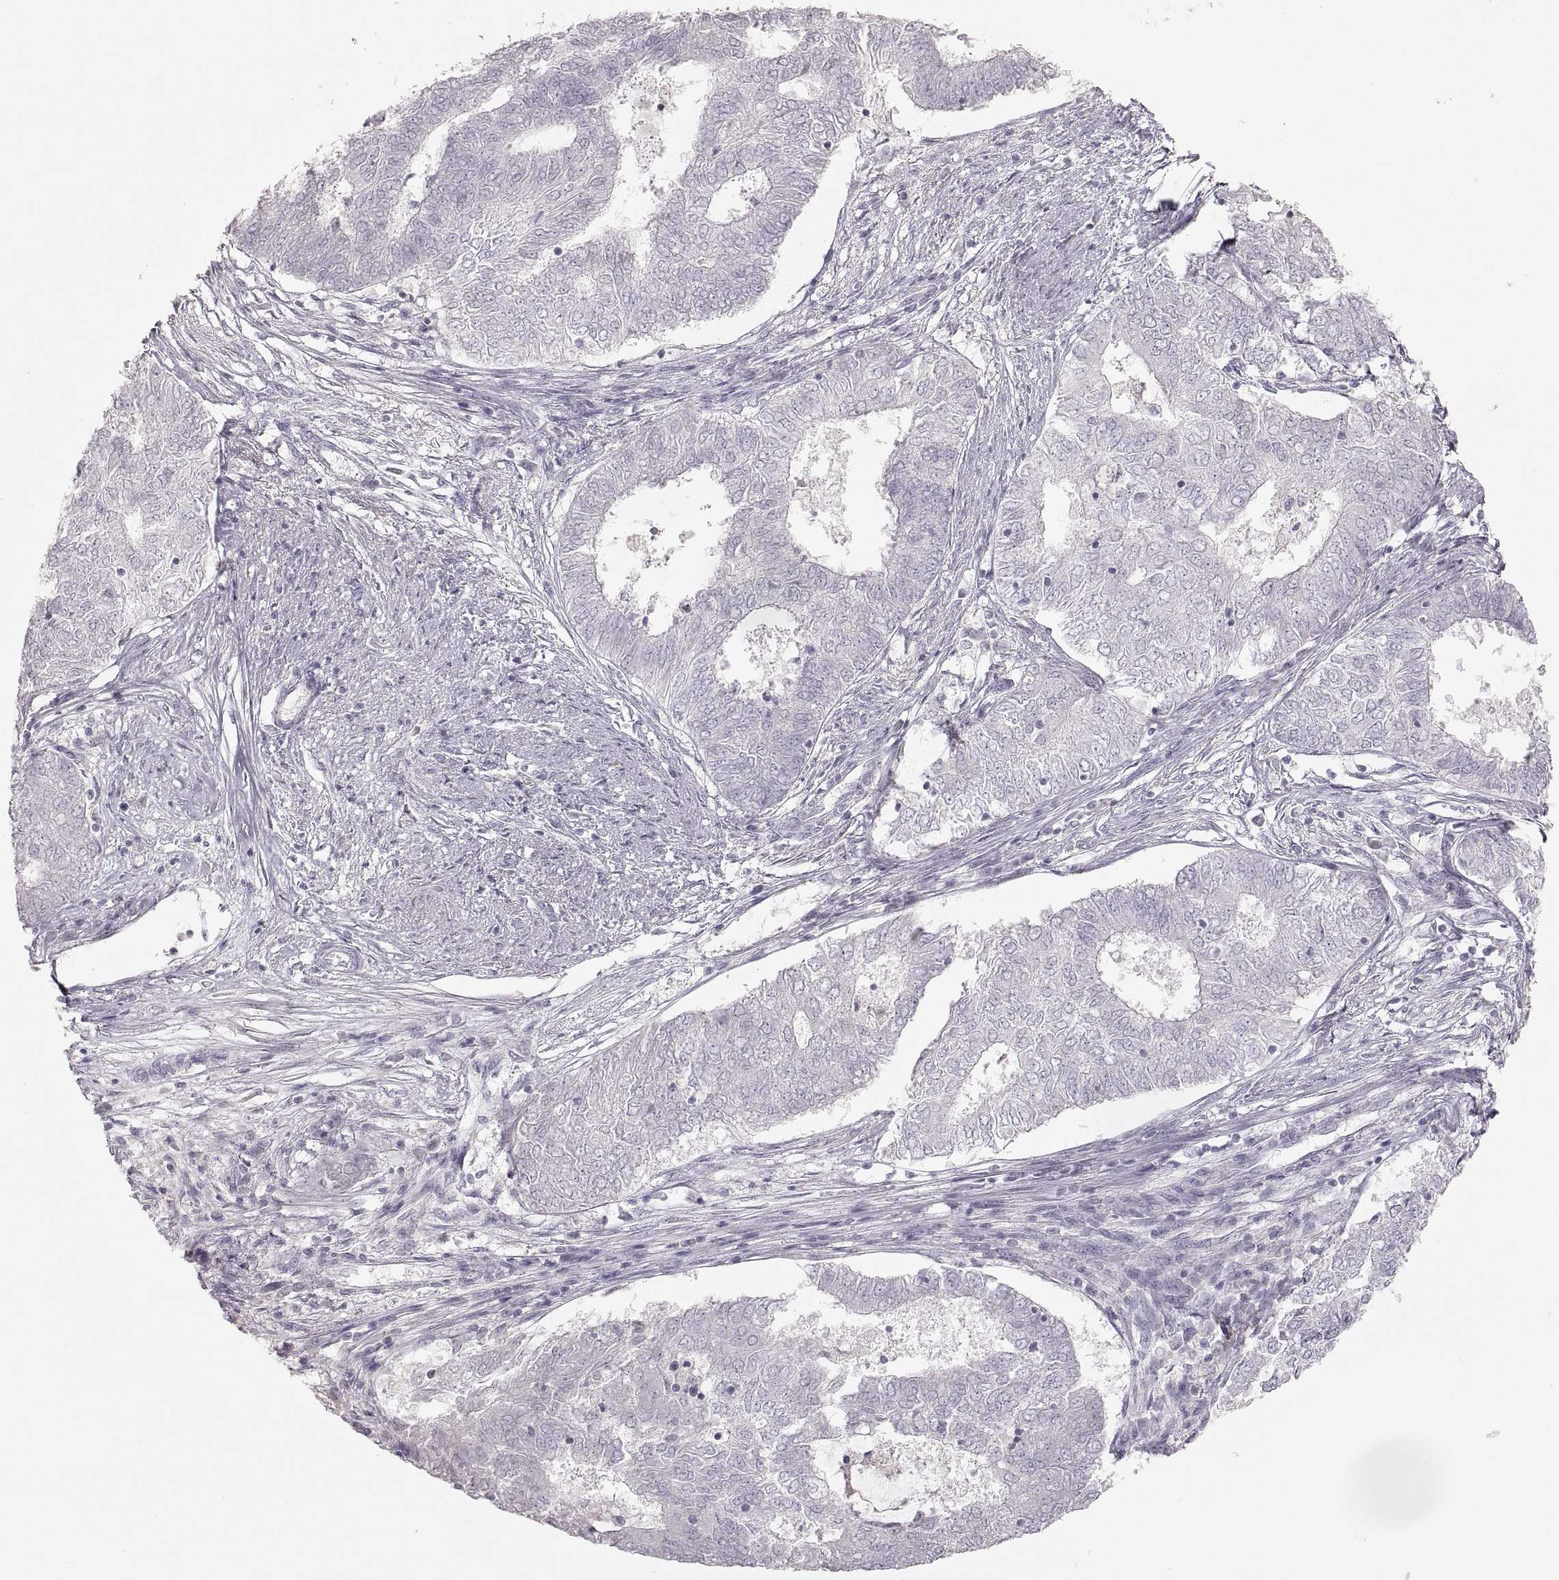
{"staining": {"intensity": "negative", "quantity": "none", "location": "none"}, "tissue": "endometrial cancer", "cell_type": "Tumor cells", "image_type": "cancer", "snomed": [{"axis": "morphology", "description": "Adenocarcinoma, NOS"}, {"axis": "topography", "description": "Endometrium"}], "caption": "Immunohistochemical staining of endometrial cancer (adenocarcinoma) demonstrates no significant staining in tumor cells. Nuclei are stained in blue.", "gene": "PCSK2", "patient": {"sex": "female", "age": 62}}